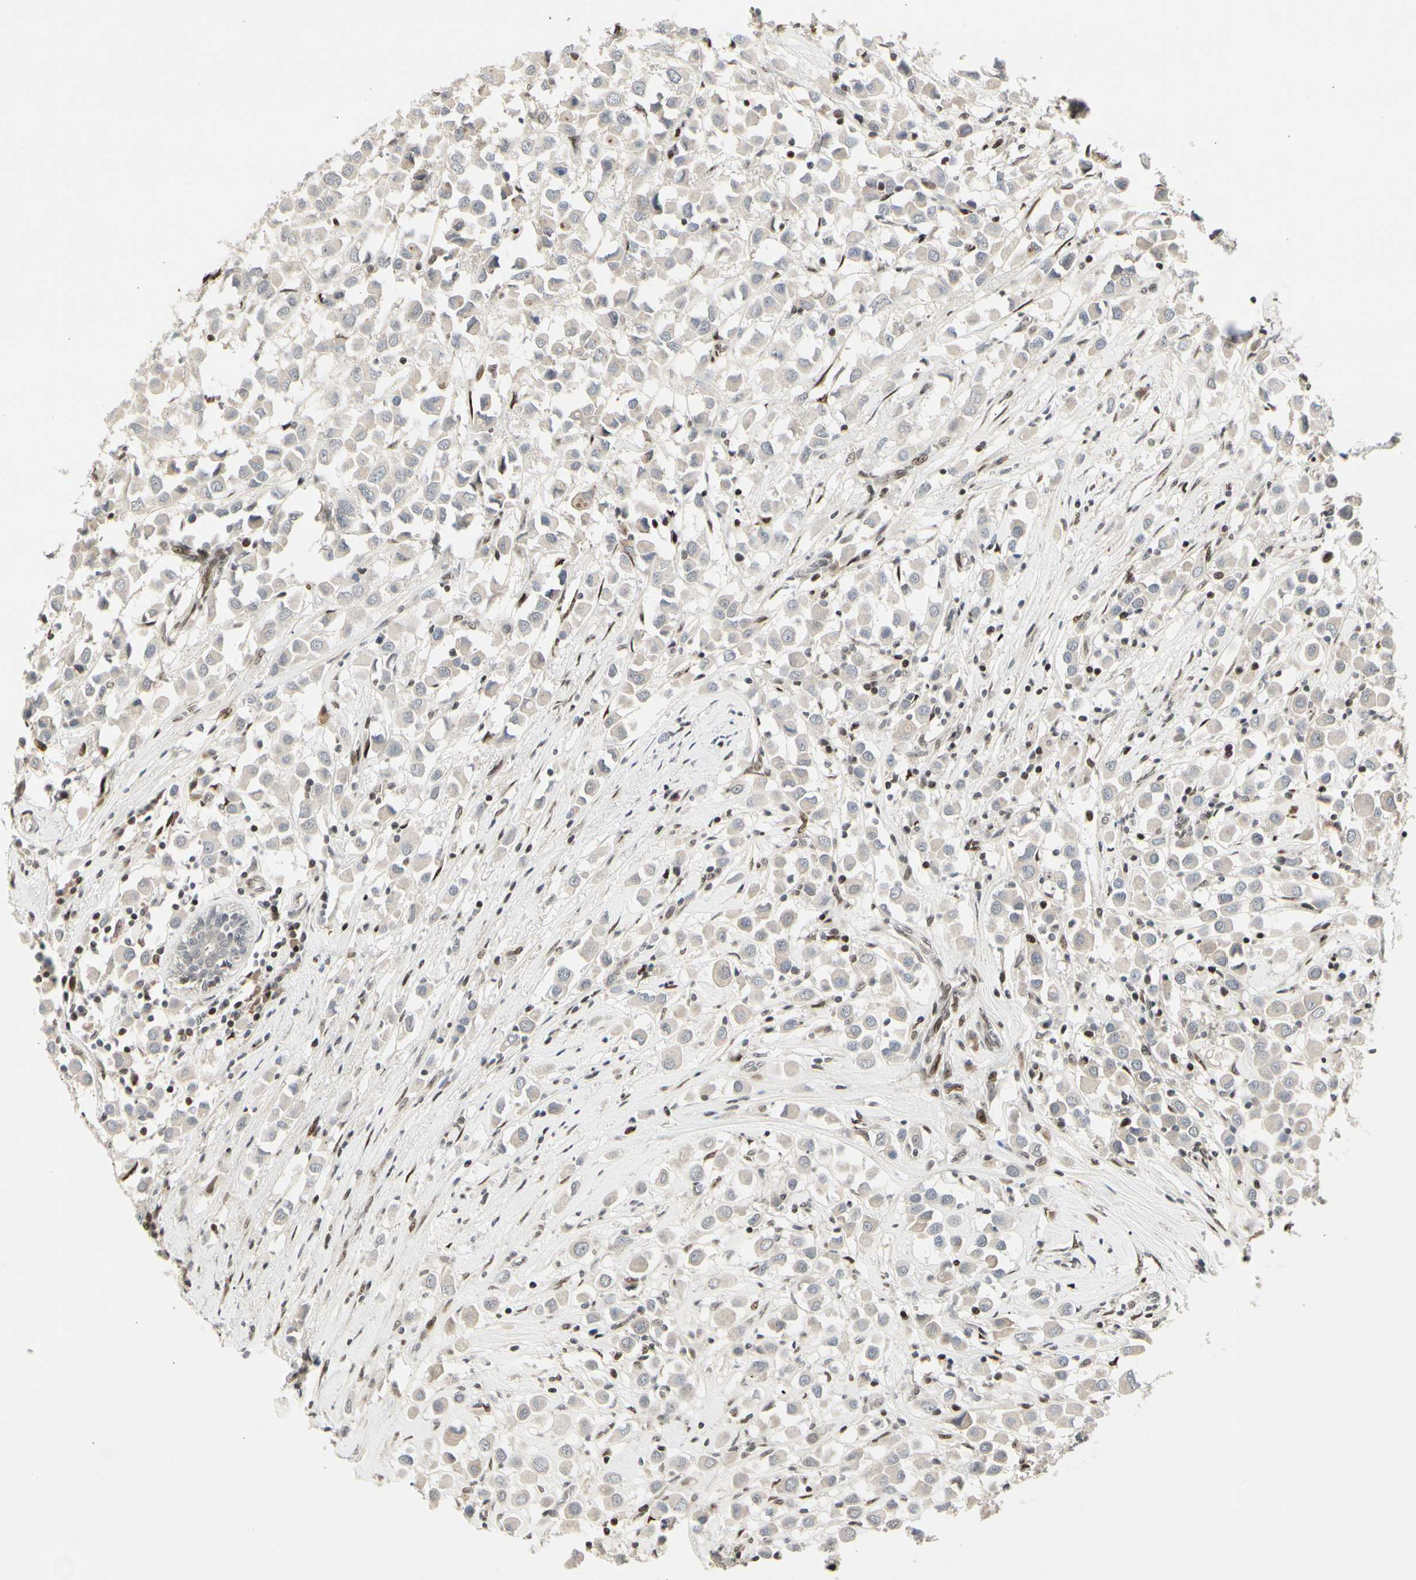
{"staining": {"intensity": "negative", "quantity": "none", "location": "none"}, "tissue": "breast cancer", "cell_type": "Tumor cells", "image_type": "cancer", "snomed": [{"axis": "morphology", "description": "Duct carcinoma"}, {"axis": "topography", "description": "Breast"}], "caption": "This micrograph is of breast cancer stained with IHC to label a protein in brown with the nuclei are counter-stained blue. There is no staining in tumor cells.", "gene": "FOXJ2", "patient": {"sex": "female", "age": 61}}